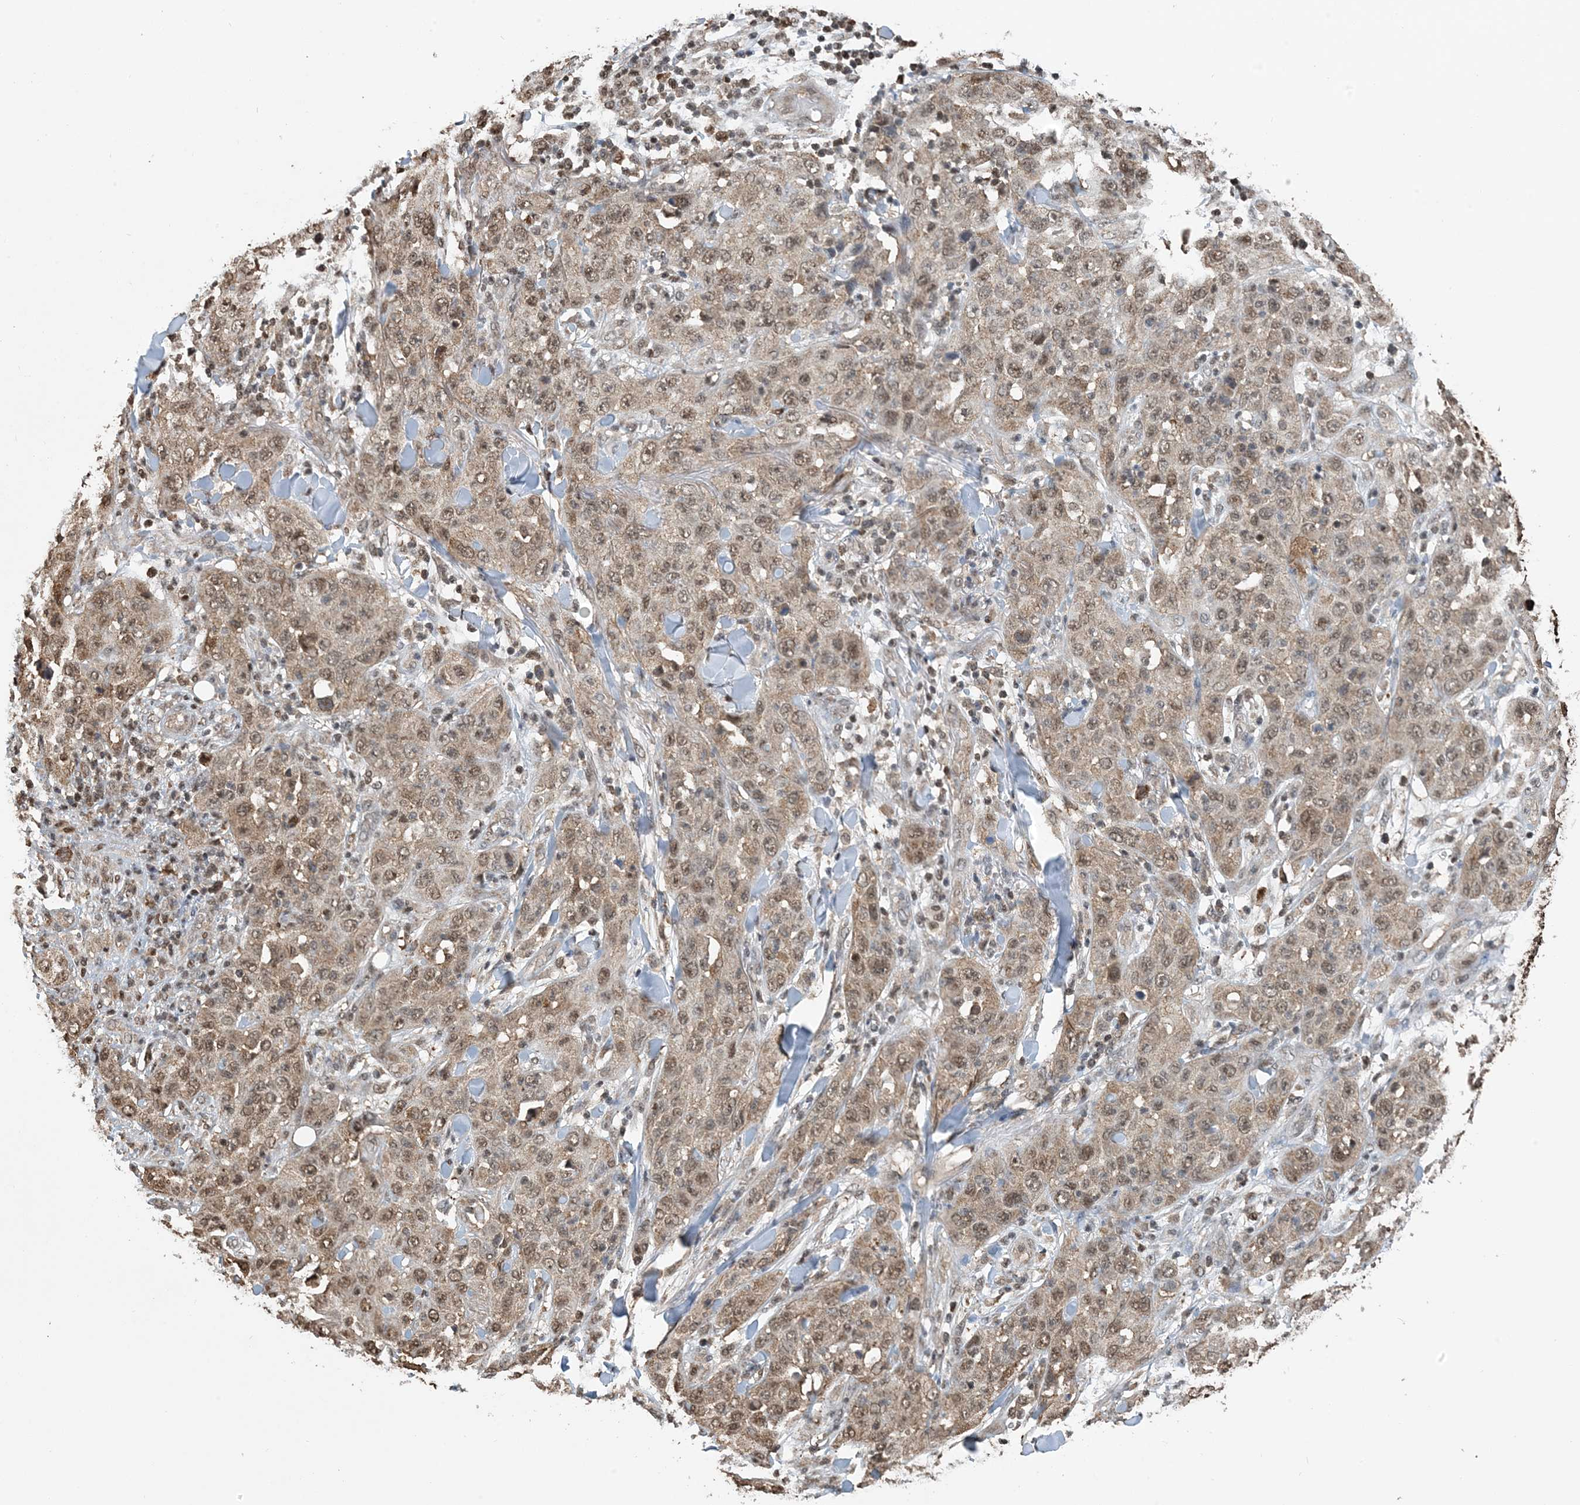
{"staining": {"intensity": "moderate", "quantity": ">75%", "location": "nuclear"}, "tissue": "skin cancer", "cell_type": "Tumor cells", "image_type": "cancer", "snomed": [{"axis": "morphology", "description": "Squamous cell carcinoma, NOS"}, {"axis": "topography", "description": "Skin"}], "caption": "Approximately >75% of tumor cells in human skin squamous cell carcinoma display moderate nuclear protein positivity as visualized by brown immunohistochemical staining.", "gene": "HSPA1A", "patient": {"sex": "female", "age": 88}}